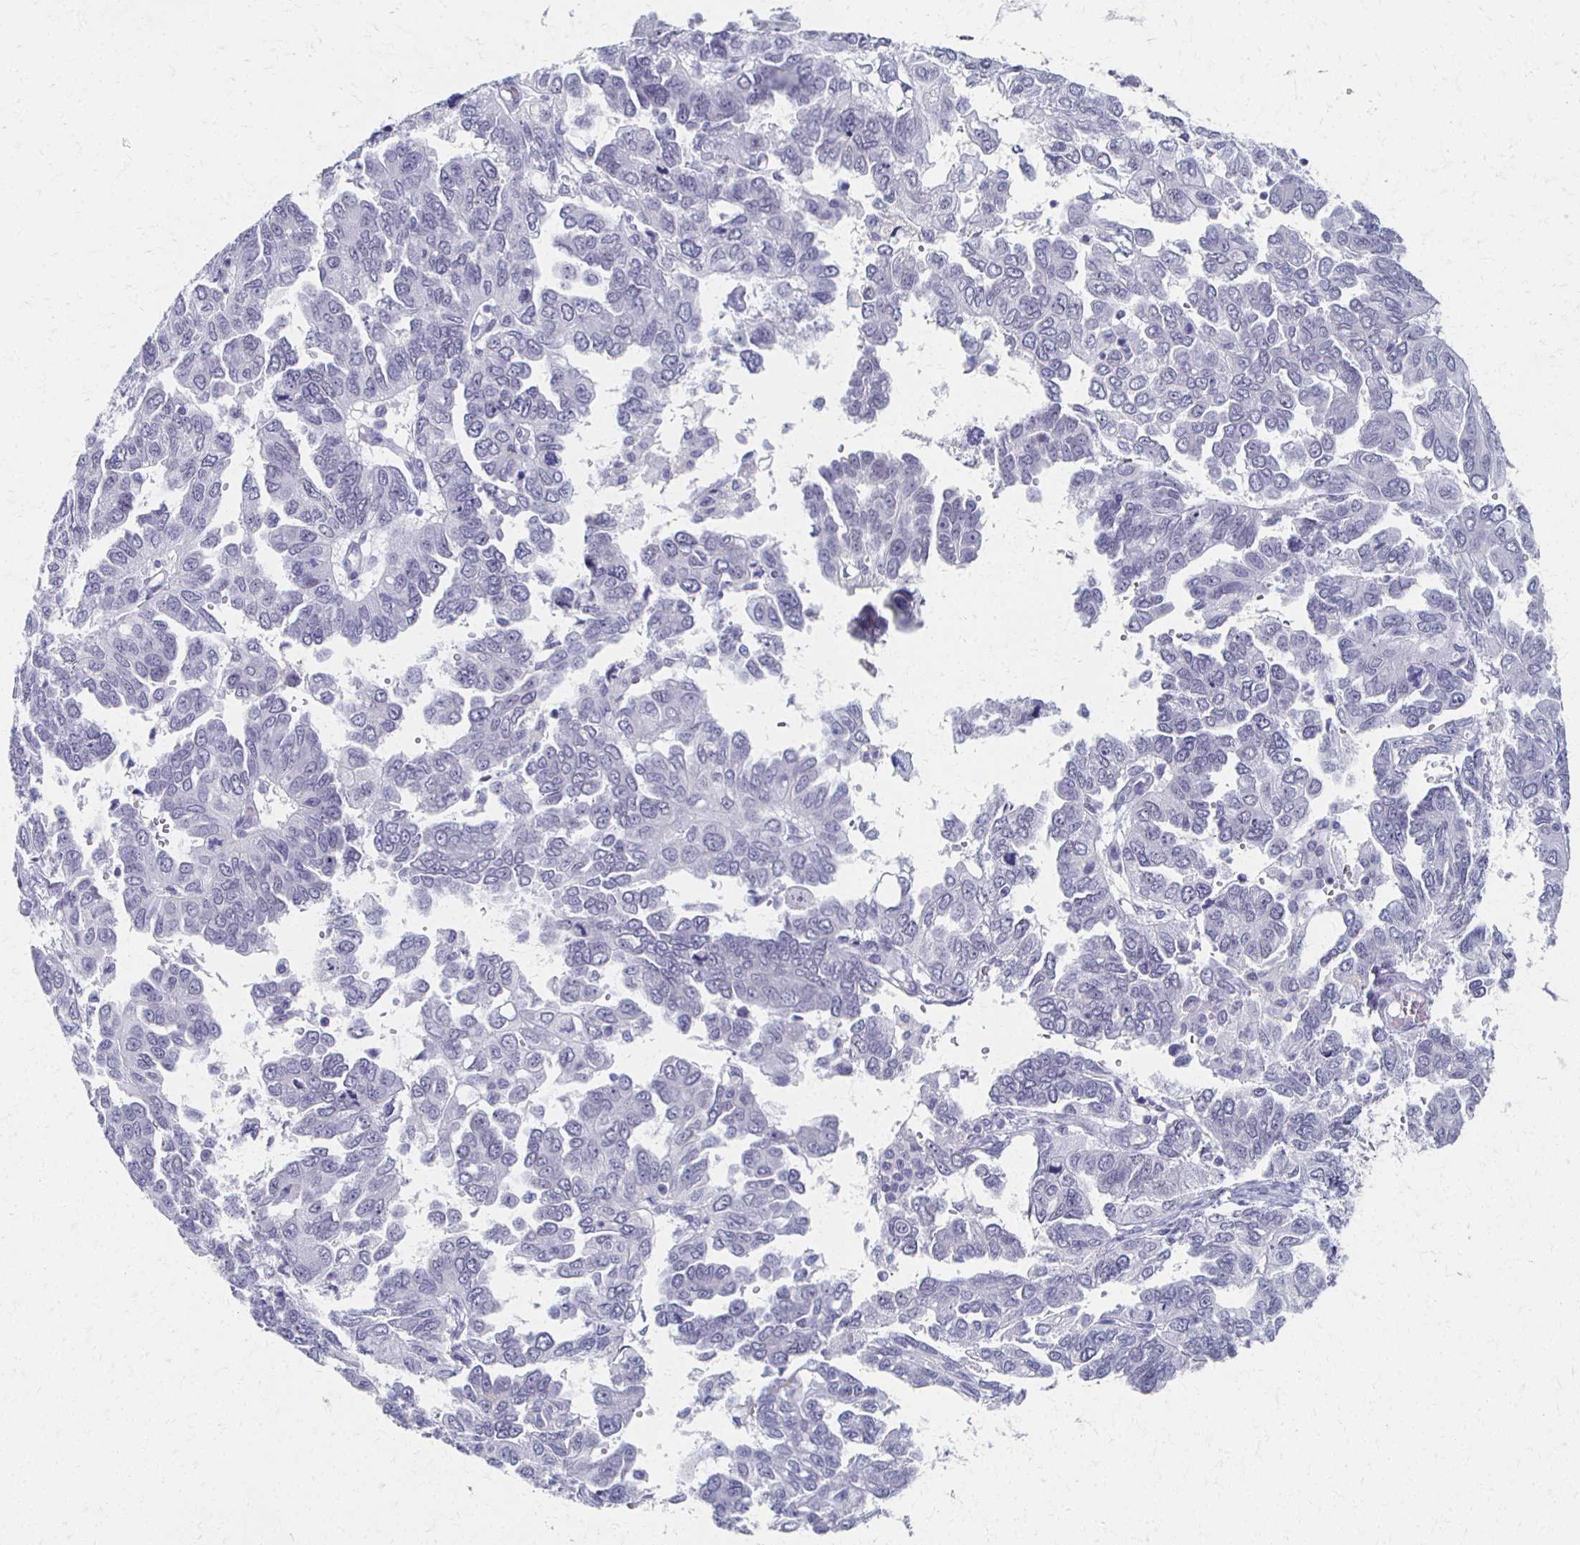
{"staining": {"intensity": "negative", "quantity": "none", "location": "none"}, "tissue": "ovarian cancer", "cell_type": "Tumor cells", "image_type": "cancer", "snomed": [{"axis": "morphology", "description": "Cystadenocarcinoma, serous, NOS"}, {"axis": "topography", "description": "Ovary"}], "caption": "This is an immunohistochemistry micrograph of human ovarian cancer. There is no expression in tumor cells.", "gene": "CXCR2", "patient": {"sex": "female", "age": 53}}